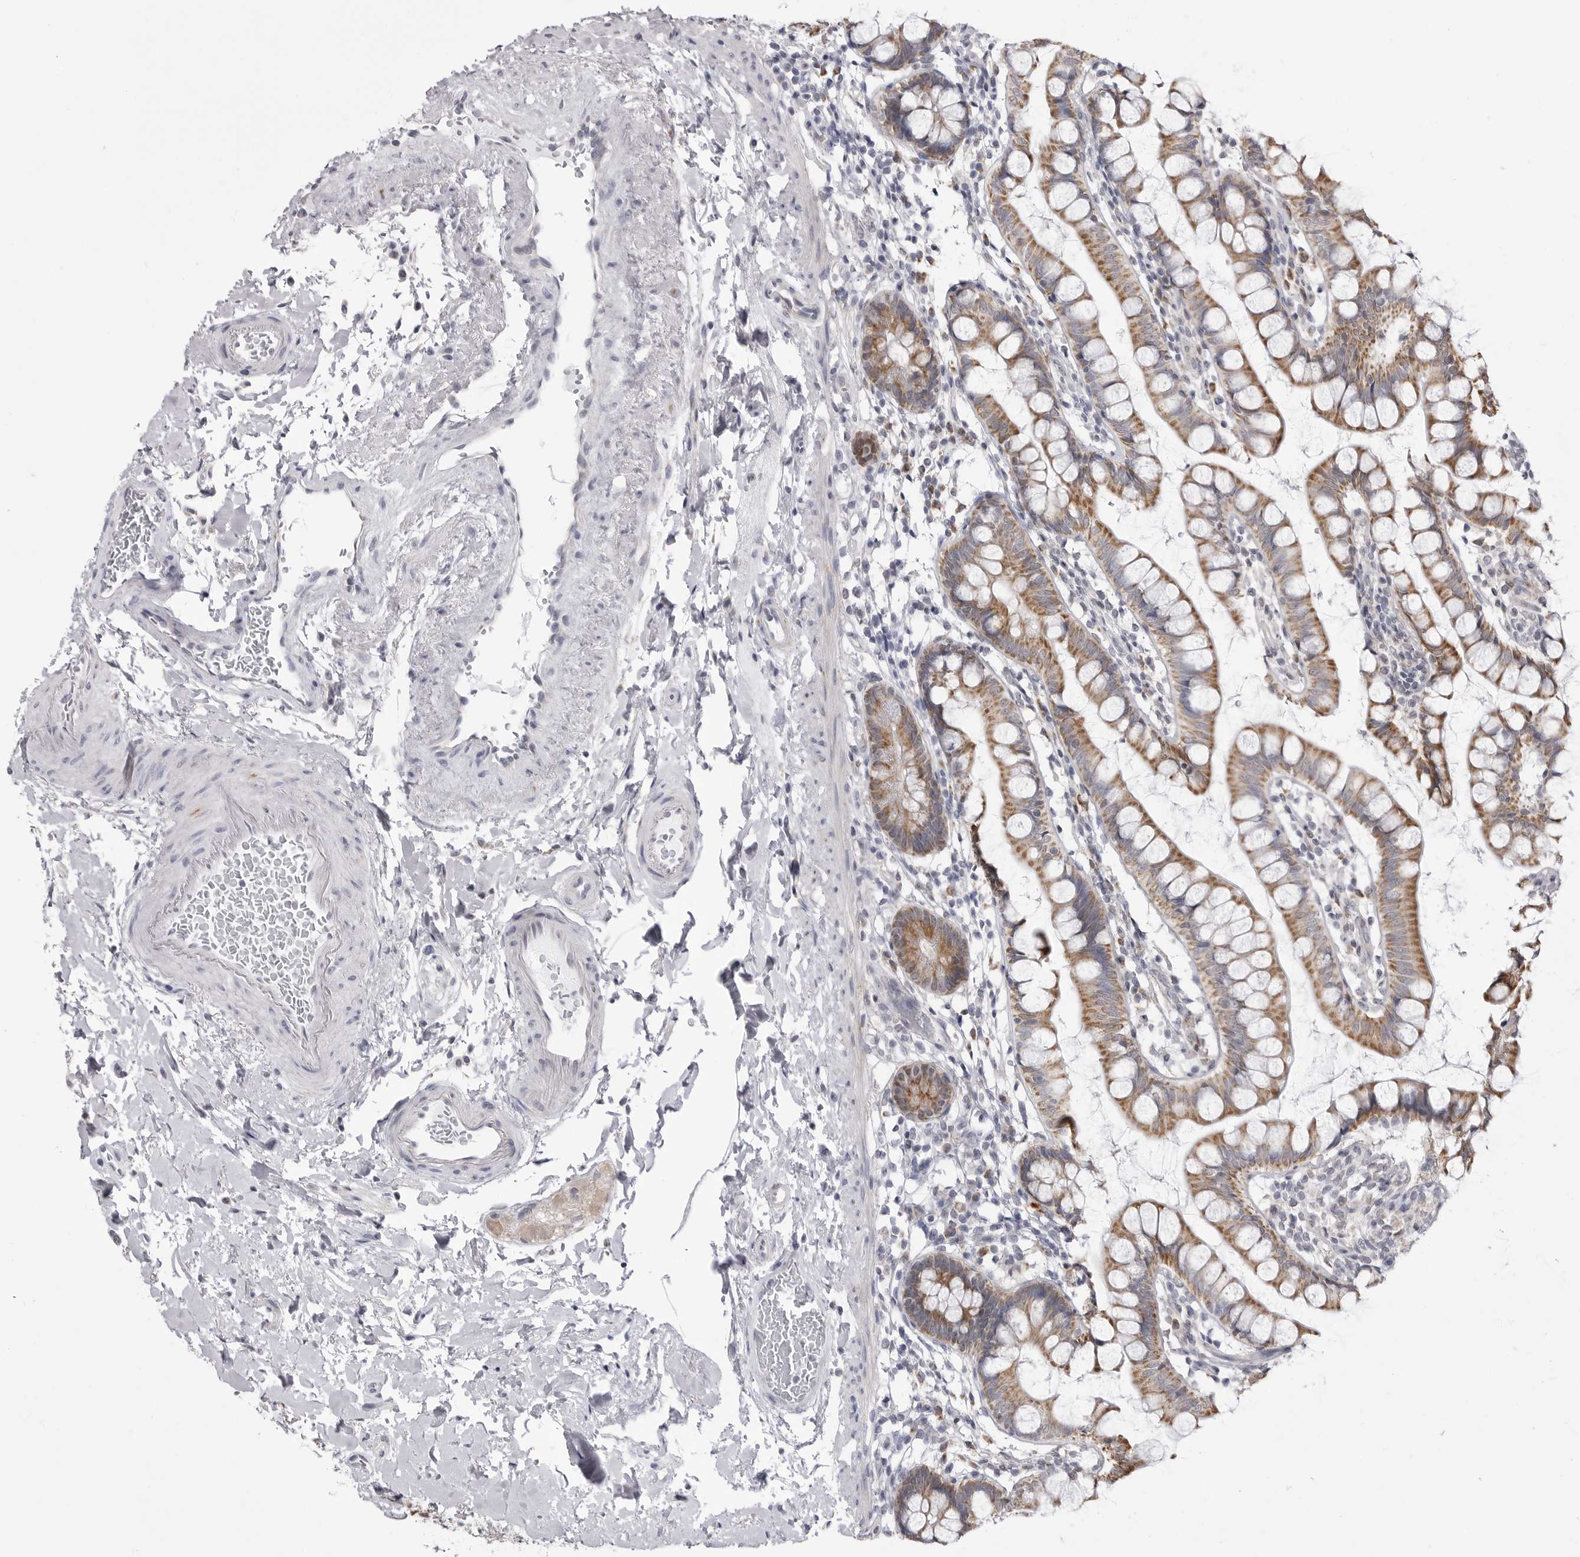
{"staining": {"intensity": "moderate", "quantity": ">75%", "location": "cytoplasmic/membranous"}, "tissue": "small intestine", "cell_type": "Glandular cells", "image_type": "normal", "snomed": [{"axis": "morphology", "description": "Normal tissue, NOS"}, {"axis": "topography", "description": "Small intestine"}], "caption": "Immunohistochemistry image of normal small intestine: human small intestine stained using immunohistochemistry (IHC) exhibits medium levels of moderate protein expression localized specifically in the cytoplasmic/membranous of glandular cells, appearing as a cytoplasmic/membranous brown color.", "gene": "FH", "patient": {"sex": "female", "age": 84}}